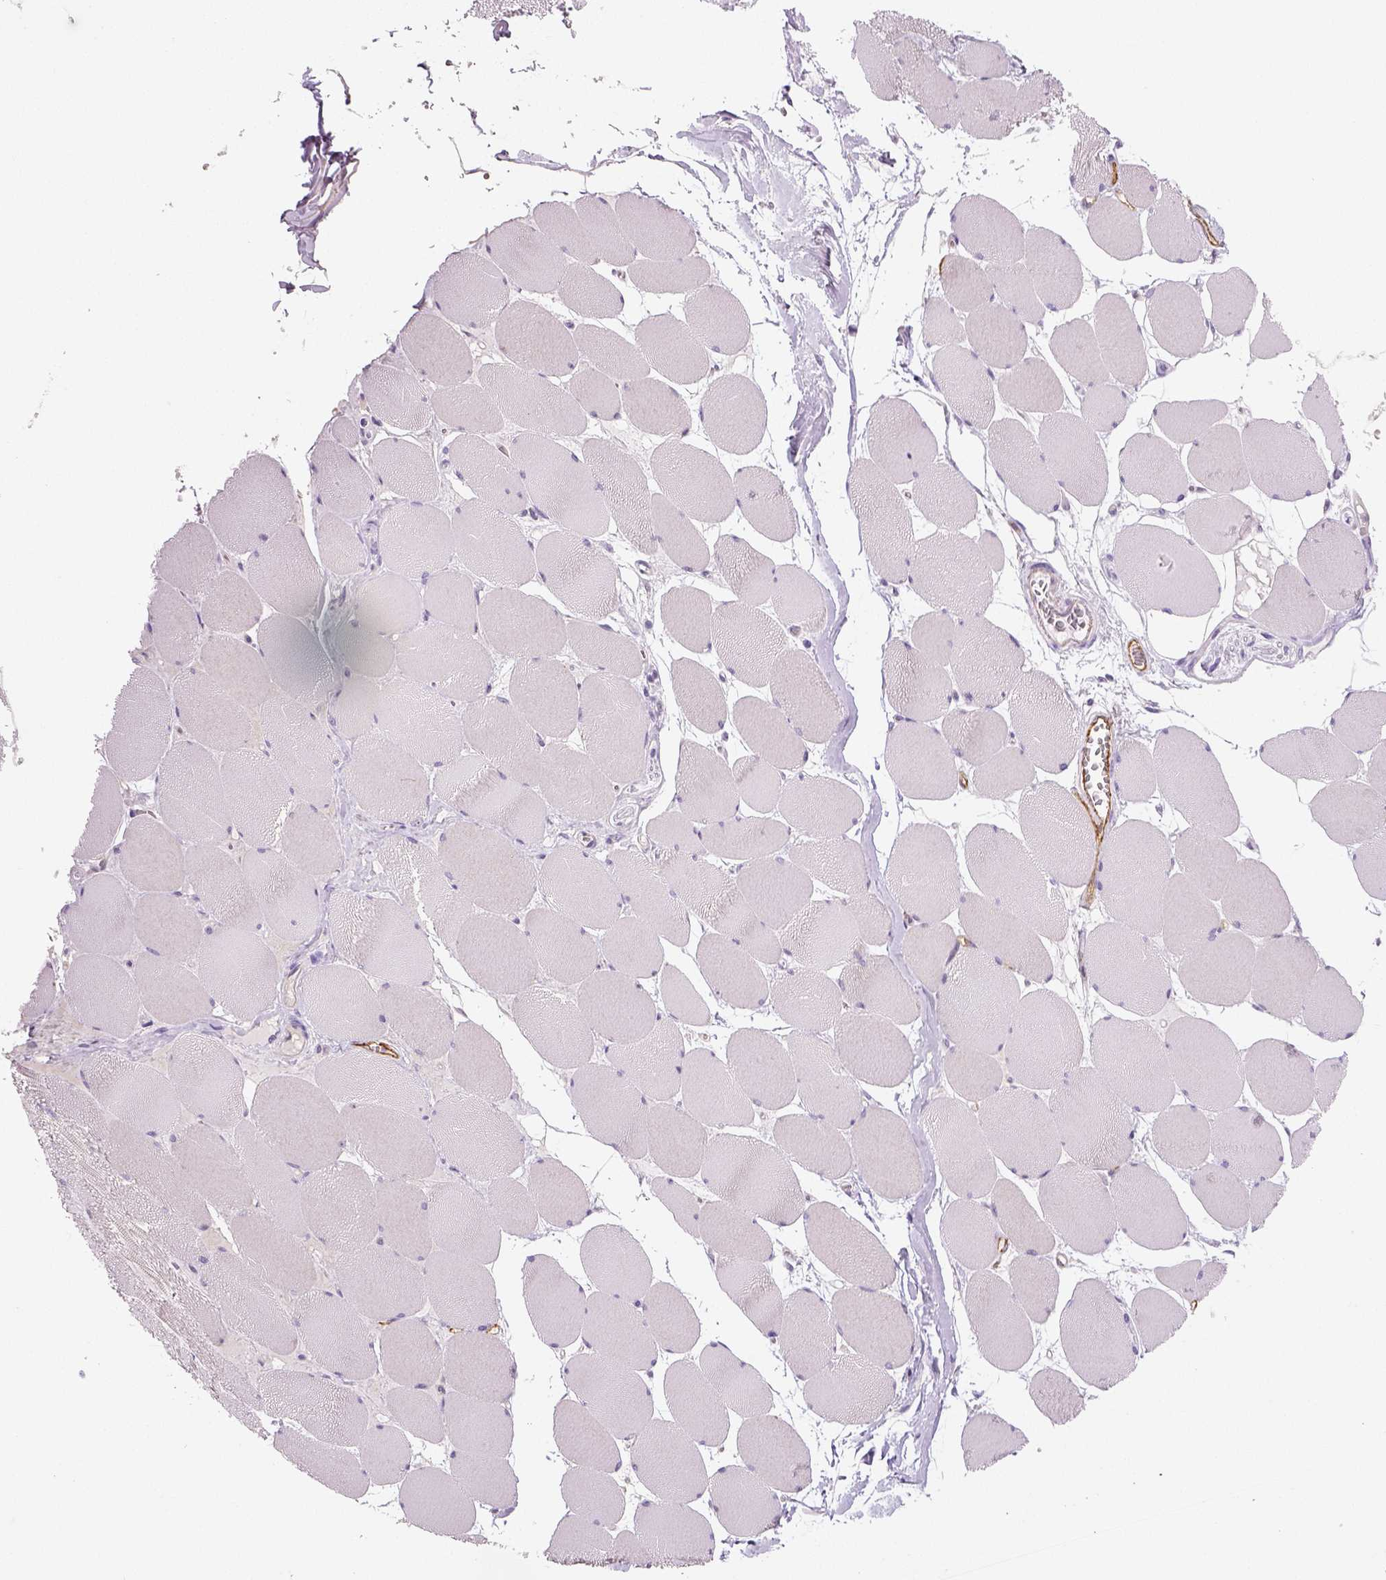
{"staining": {"intensity": "negative", "quantity": "none", "location": "none"}, "tissue": "skeletal muscle", "cell_type": "Myocytes", "image_type": "normal", "snomed": [{"axis": "morphology", "description": "Normal tissue, NOS"}, {"axis": "topography", "description": "Skeletal muscle"}], "caption": "This is an immunohistochemistry photomicrograph of normal skeletal muscle. There is no positivity in myocytes.", "gene": "ENSG00000250349", "patient": {"sex": "female", "age": 75}}